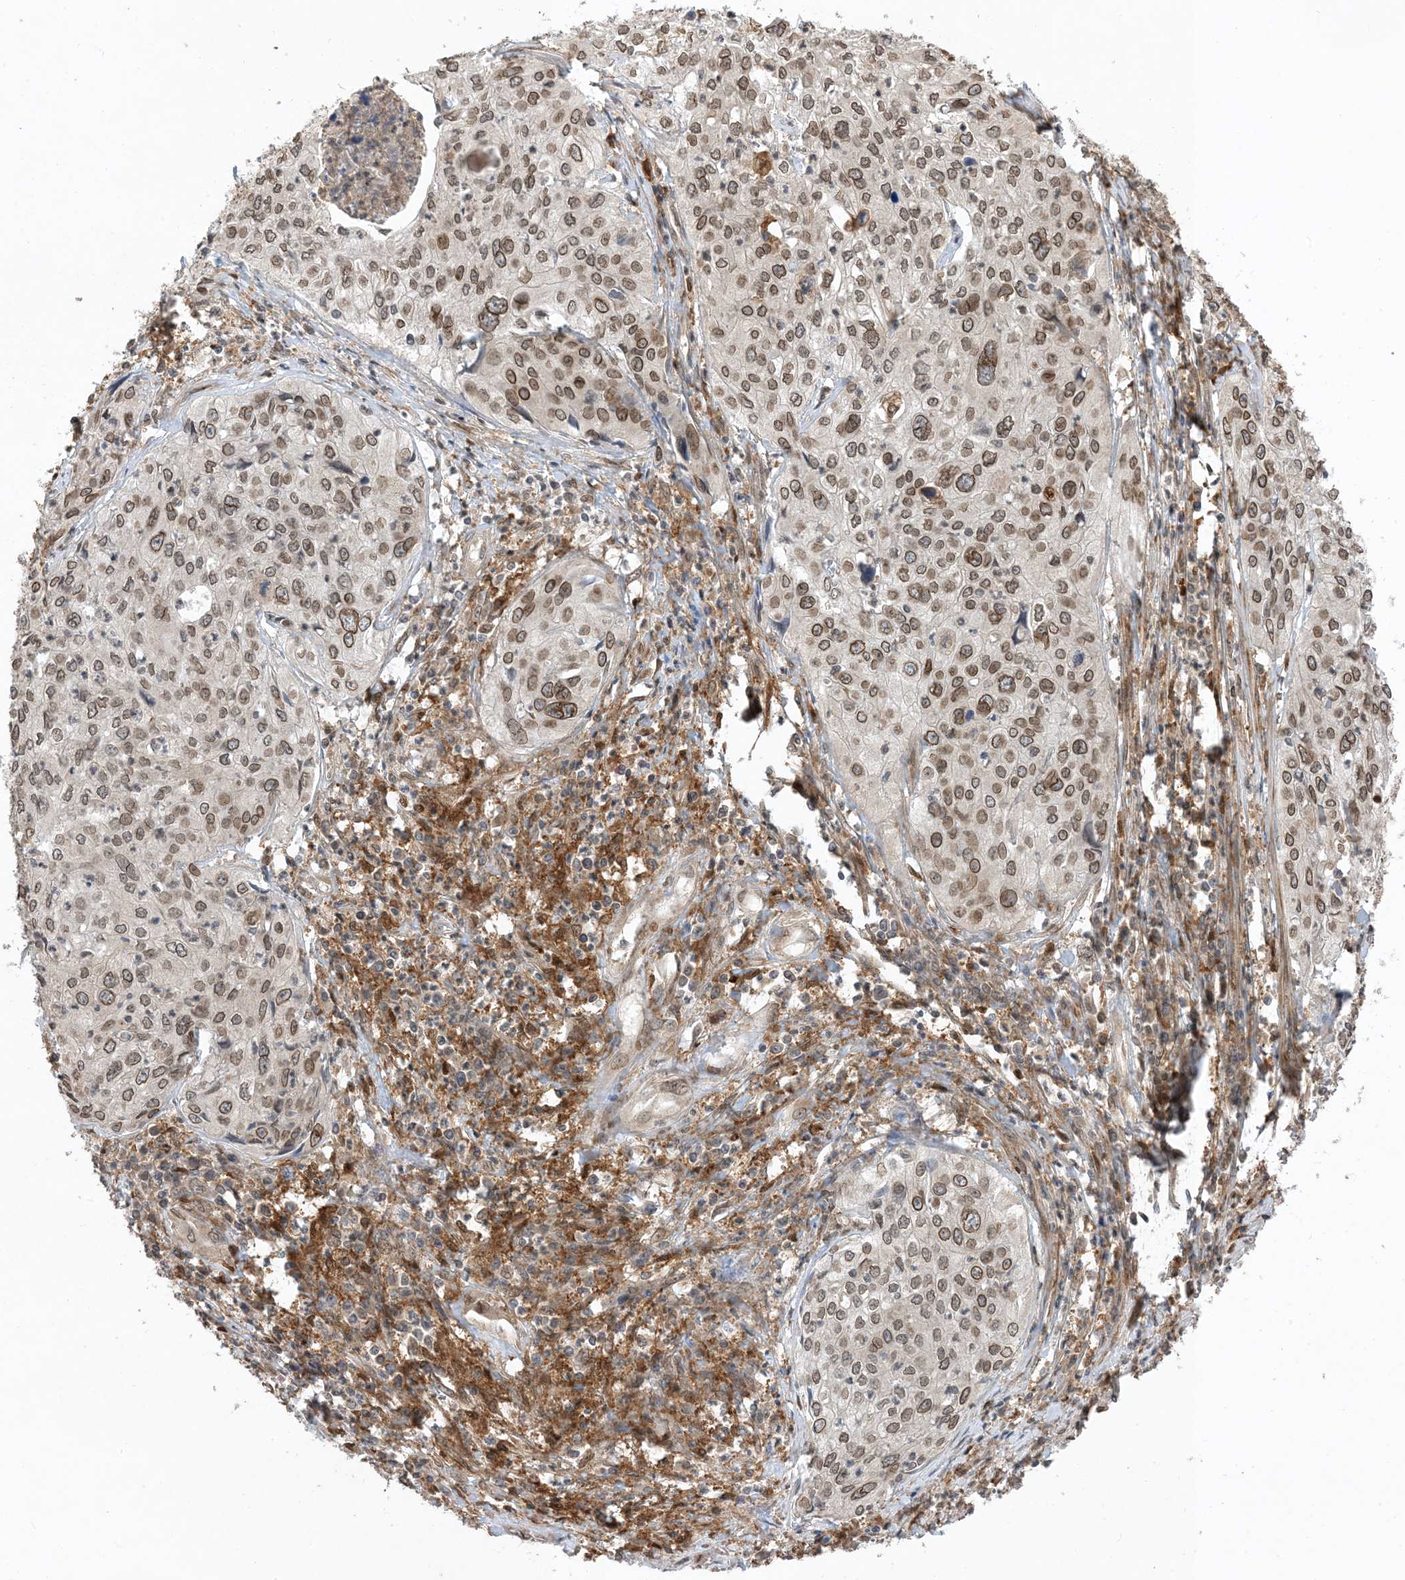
{"staining": {"intensity": "moderate", "quantity": ">75%", "location": "cytoplasmic/membranous,nuclear"}, "tissue": "cervical cancer", "cell_type": "Tumor cells", "image_type": "cancer", "snomed": [{"axis": "morphology", "description": "Squamous cell carcinoma, NOS"}, {"axis": "topography", "description": "Cervix"}], "caption": "An immunohistochemistry image of tumor tissue is shown. Protein staining in brown labels moderate cytoplasmic/membranous and nuclear positivity in cervical squamous cell carcinoma within tumor cells.", "gene": "NAGK", "patient": {"sex": "female", "age": 31}}